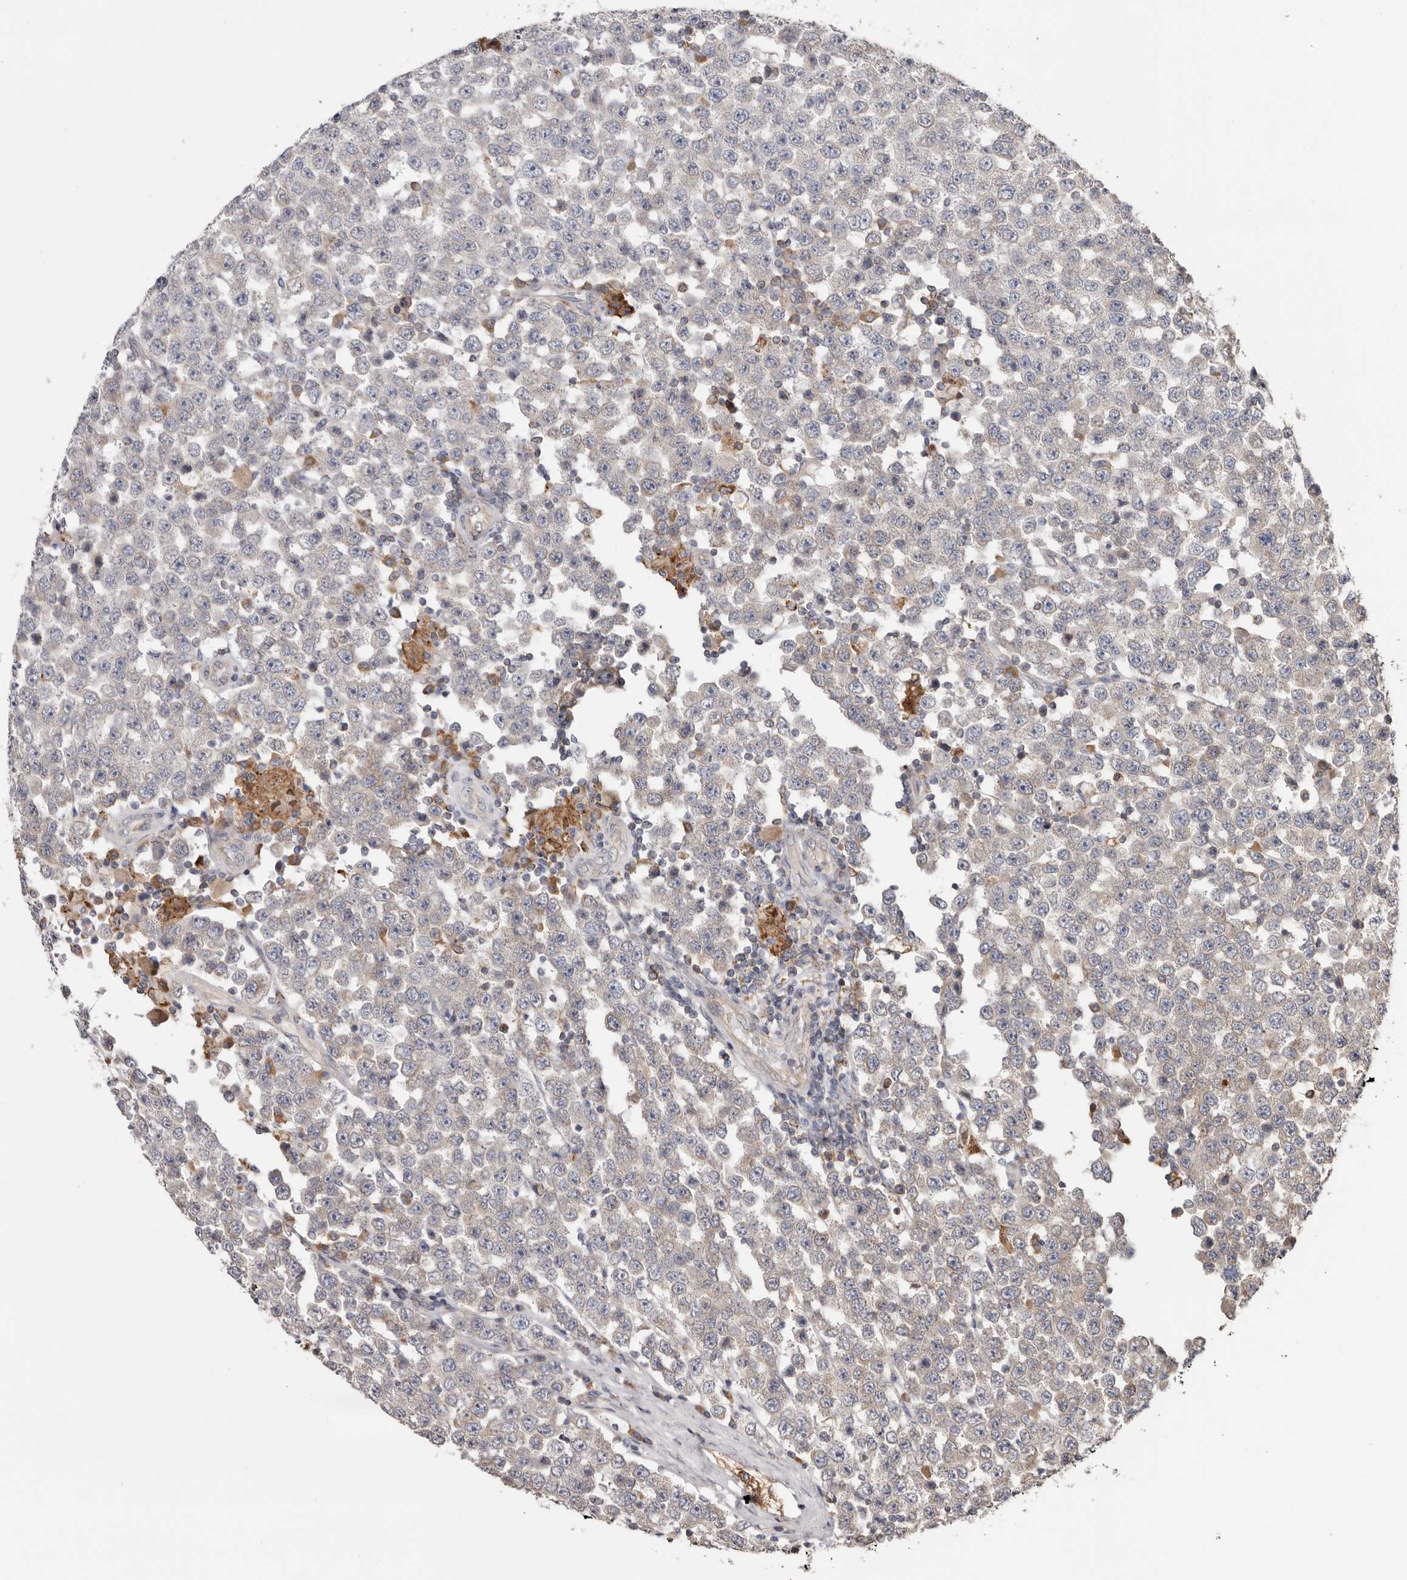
{"staining": {"intensity": "negative", "quantity": "none", "location": "none"}, "tissue": "testis cancer", "cell_type": "Tumor cells", "image_type": "cancer", "snomed": [{"axis": "morphology", "description": "Seminoma, NOS"}, {"axis": "topography", "description": "Testis"}], "caption": "Tumor cells are negative for brown protein staining in testis cancer (seminoma).", "gene": "TMUB1", "patient": {"sex": "male", "age": 28}}